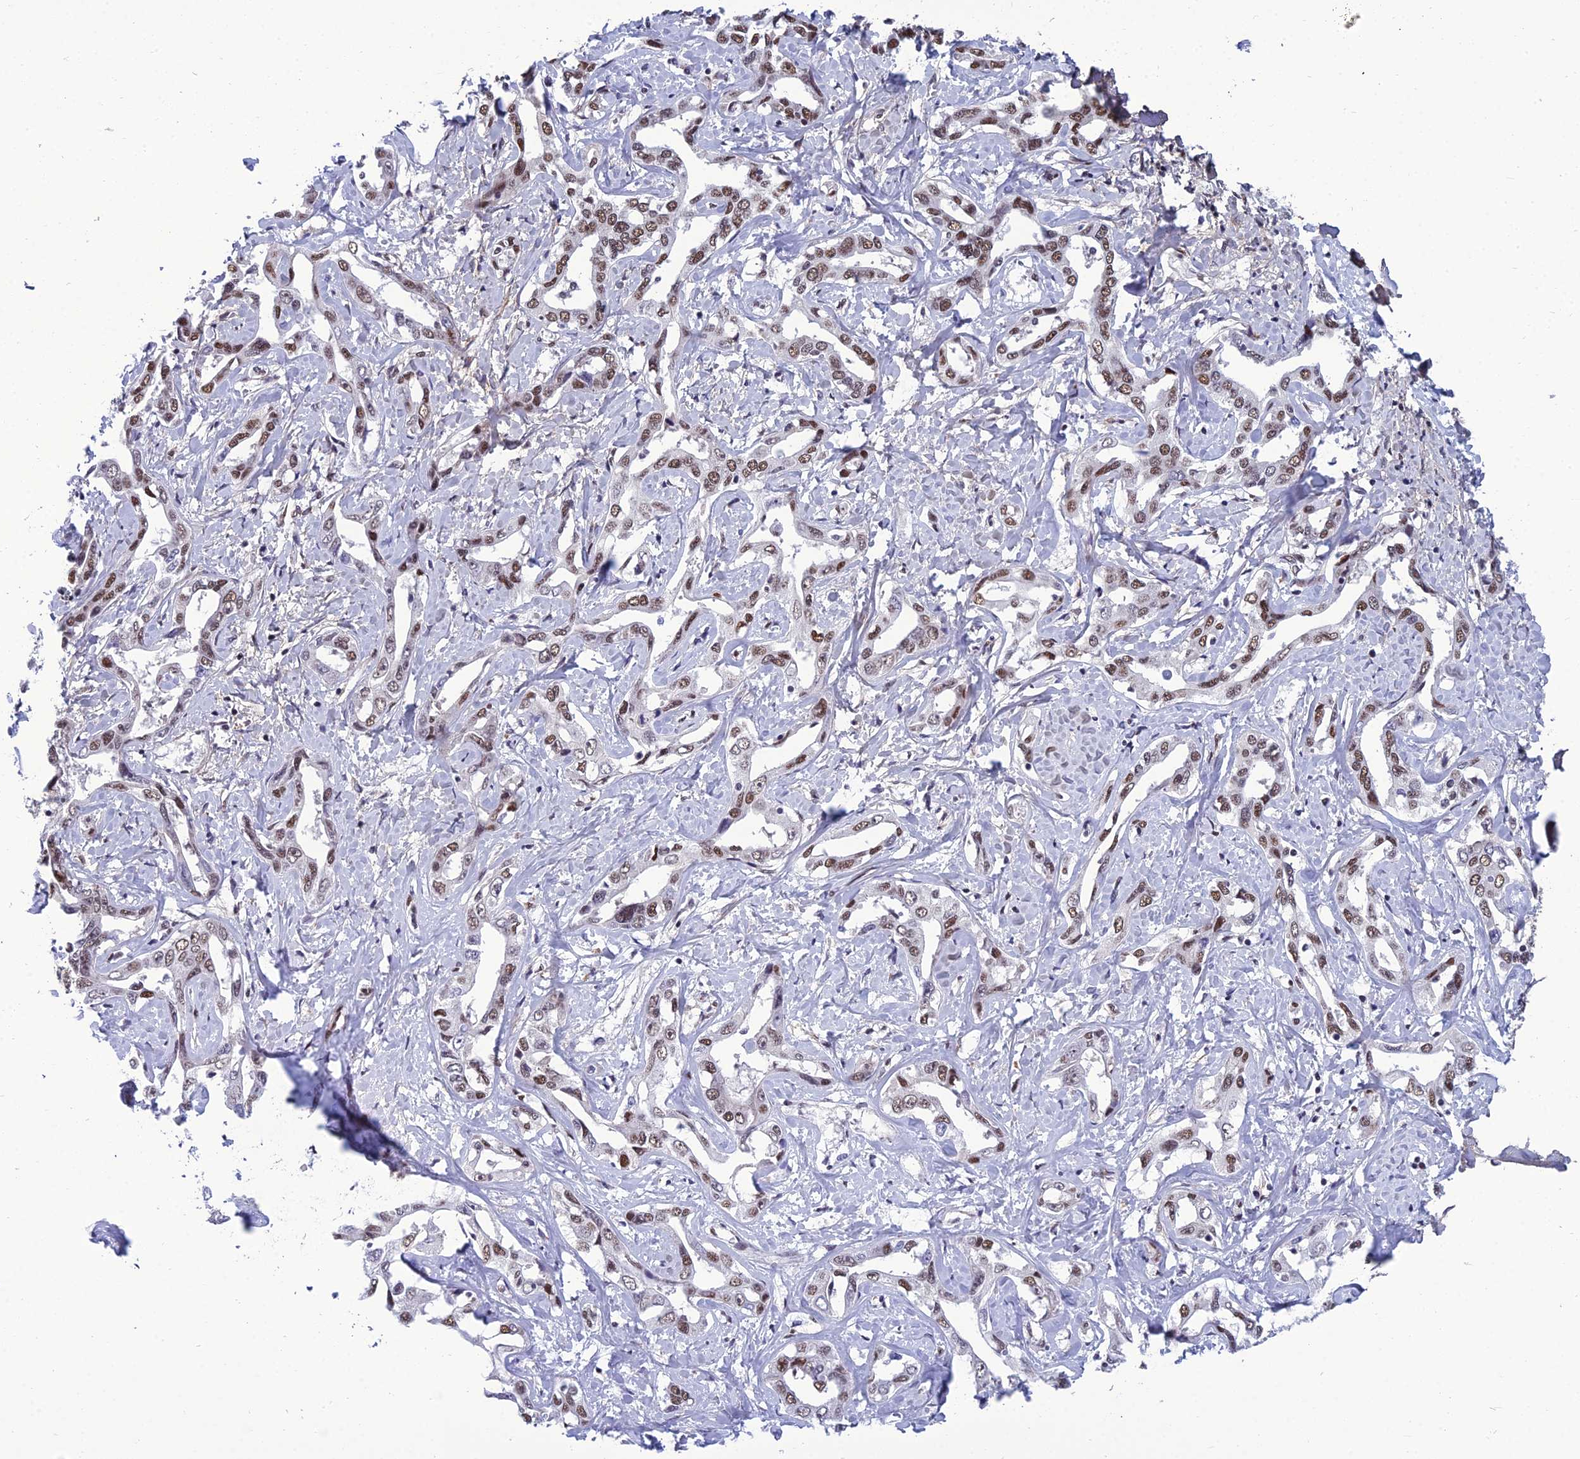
{"staining": {"intensity": "moderate", "quantity": ">75%", "location": "nuclear"}, "tissue": "liver cancer", "cell_type": "Tumor cells", "image_type": "cancer", "snomed": [{"axis": "morphology", "description": "Cholangiocarcinoma"}, {"axis": "topography", "description": "Liver"}], "caption": "Immunohistochemical staining of cholangiocarcinoma (liver) shows moderate nuclear protein positivity in about >75% of tumor cells.", "gene": "RSRC1", "patient": {"sex": "male", "age": 59}}